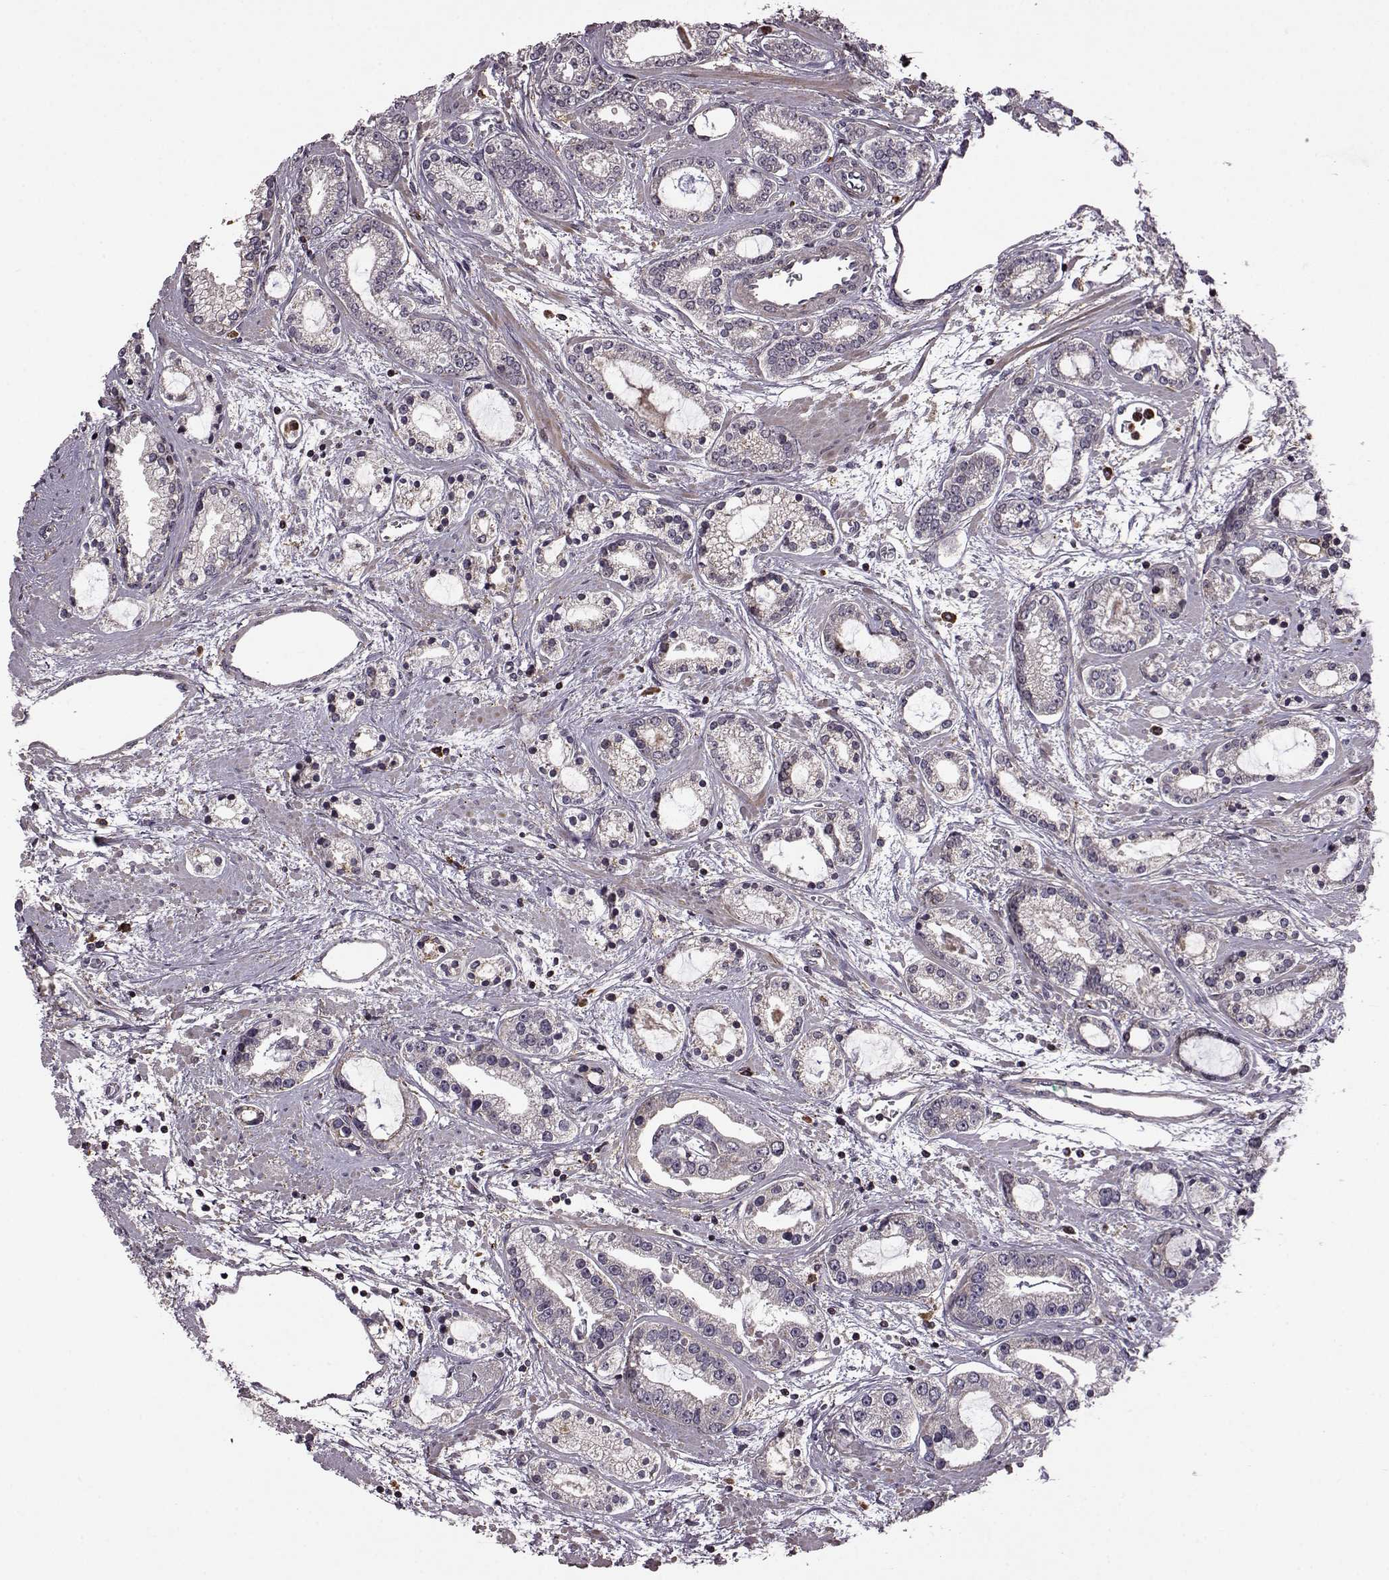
{"staining": {"intensity": "negative", "quantity": "none", "location": "none"}, "tissue": "prostate cancer", "cell_type": "Tumor cells", "image_type": "cancer", "snomed": [{"axis": "morphology", "description": "Adenocarcinoma, Medium grade"}, {"axis": "topography", "description": "Prostate"}], "caption": "Medium-grade adenocarcinoma (prostate) was stained to show a protein in brown. There is no significant positivity in tumor cells.", "gene": "TRMU", "patient": {"sex": "male", "age": 57}}